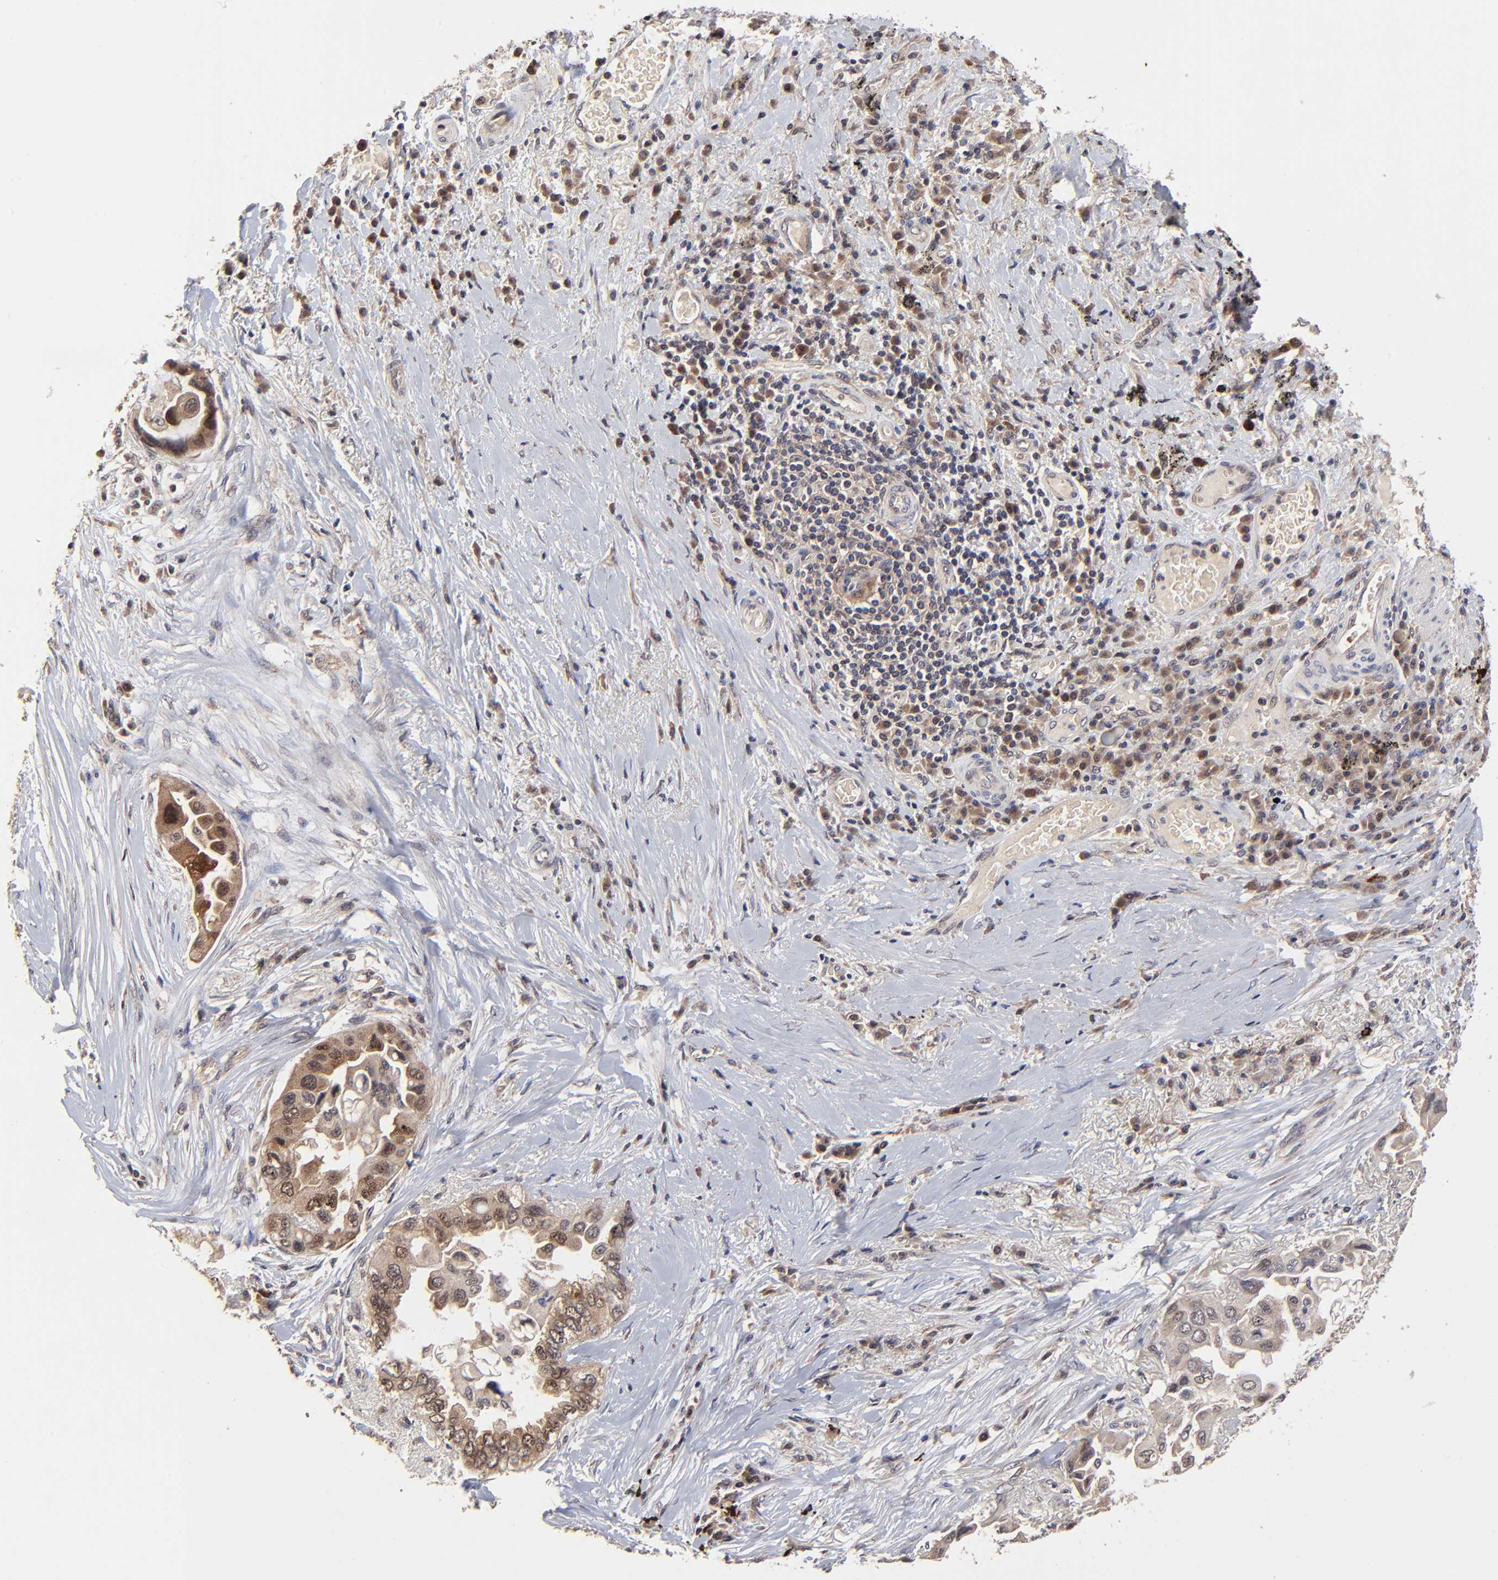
{"staining": {"intensity": "moderate", "quantity": ">75%", "location": "cytoplasmic/membranous,nuclear"}, "tissue": "lung cancer", "cell_type": "Tumor cells", "image_type": "cancer", "snomed": [{"axis": "morphology", "description": "Adenocarcinoma, NOS"}, {"axis": "topography", "description": "Lung"}], "caption": "A photomicrograph of lung cancer stained for a protein demonstrates moderate cytoplasmic/membranous and nuclear brown staining in tumor cells.", "gene": "FRMD8", "patient": {"sex": "female", "age": 76}}